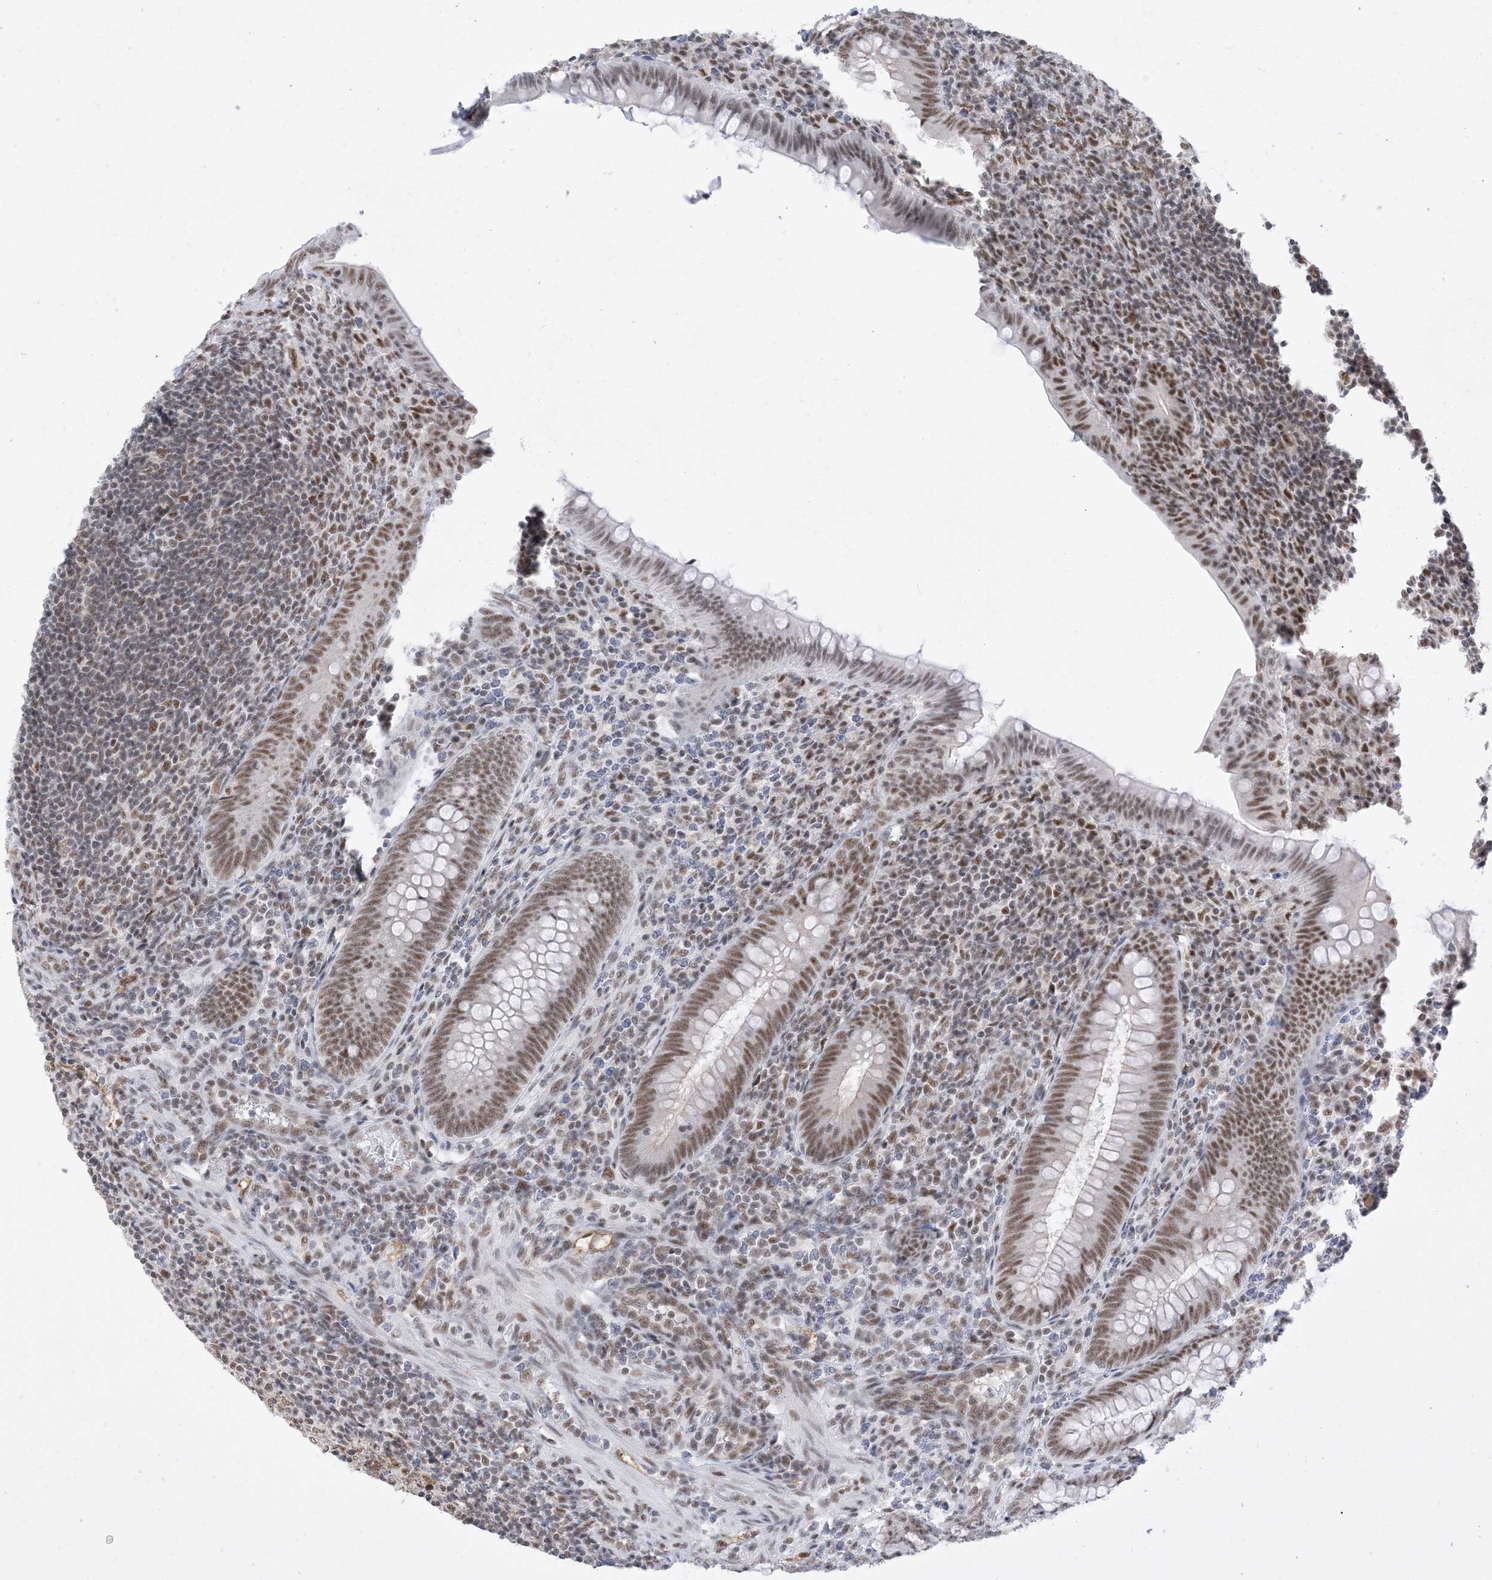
{"staining": {"intensity": "moderate", "quantity": ">75%", "location": "nuclear"}, "tissue": "appendix", "cell_type": "Glandular cells", "image_type": "normal", "snomed": [{"axis": "morphology", "description": "Normal tissue, NOS"}, {"axis": "topography", "description": "Appendix"}], "caption": "Protein staining reveals moderate nuclear staining in about >75% of glandular cells in benign appendix. (DAB (3,3'-diaminobenzidine) = brown stain, brightfield microscopy at high magnification).", "gene": "SF3A3", "patient": {"sex": "male", "age": 14}}